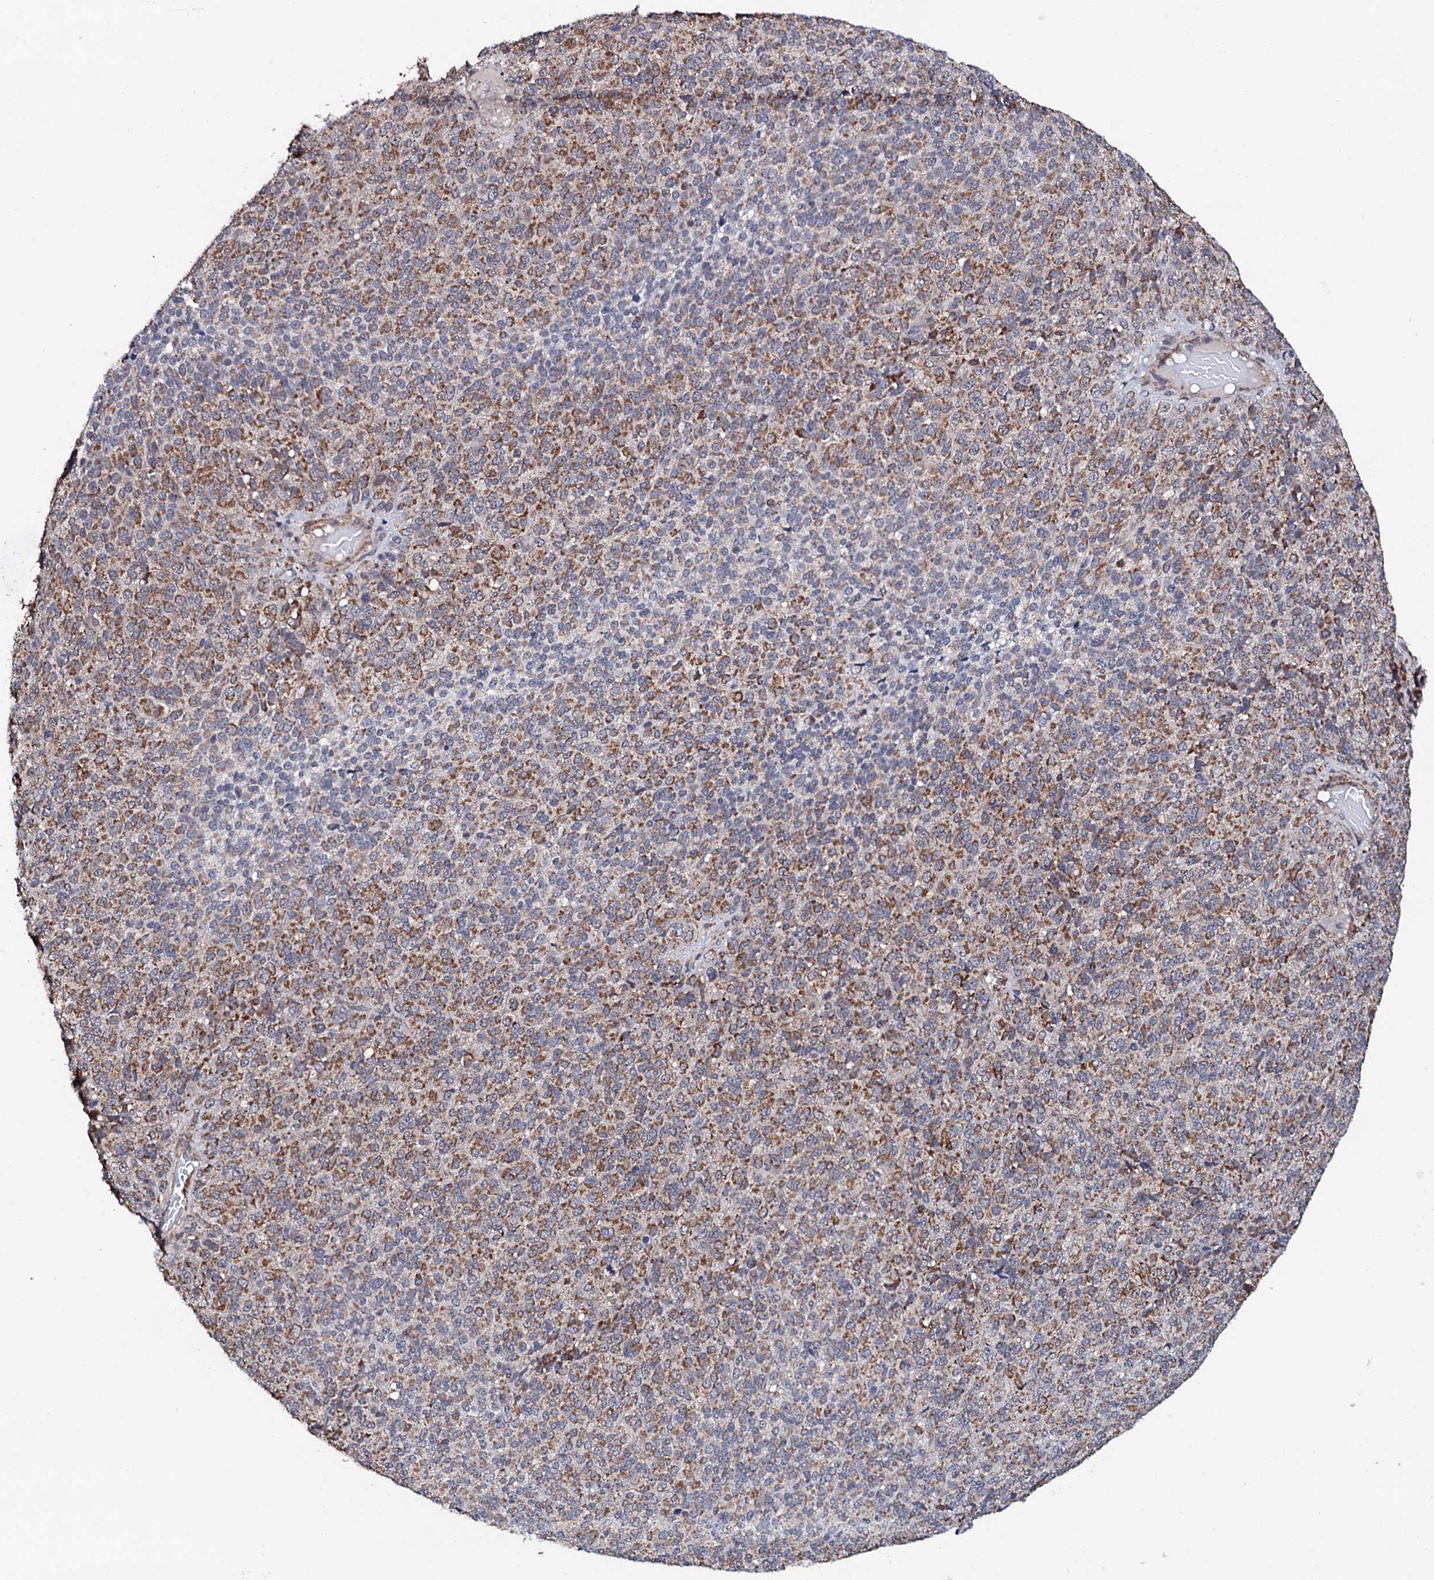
{"staining": {"intensity": "moderate", "quantity": ">75%", "location": "cytoplasmic/membranous"}, "tissue": "melanoma", "cell_type": "Tumor cells", "image_type": "cancer", "snomed": [{"axis": "morphology", "description": "Malignant melanoma, Metastatic site"}, {"axis": "topography", "description": "Brain"}], "caption": "Tumor cells display medium levels of moderate cytoplasmic/membranous staining in approximately >75% of cells in melanoma.", "gene": "MTIF3", "patient": {"sex": "female", "age": 56}}